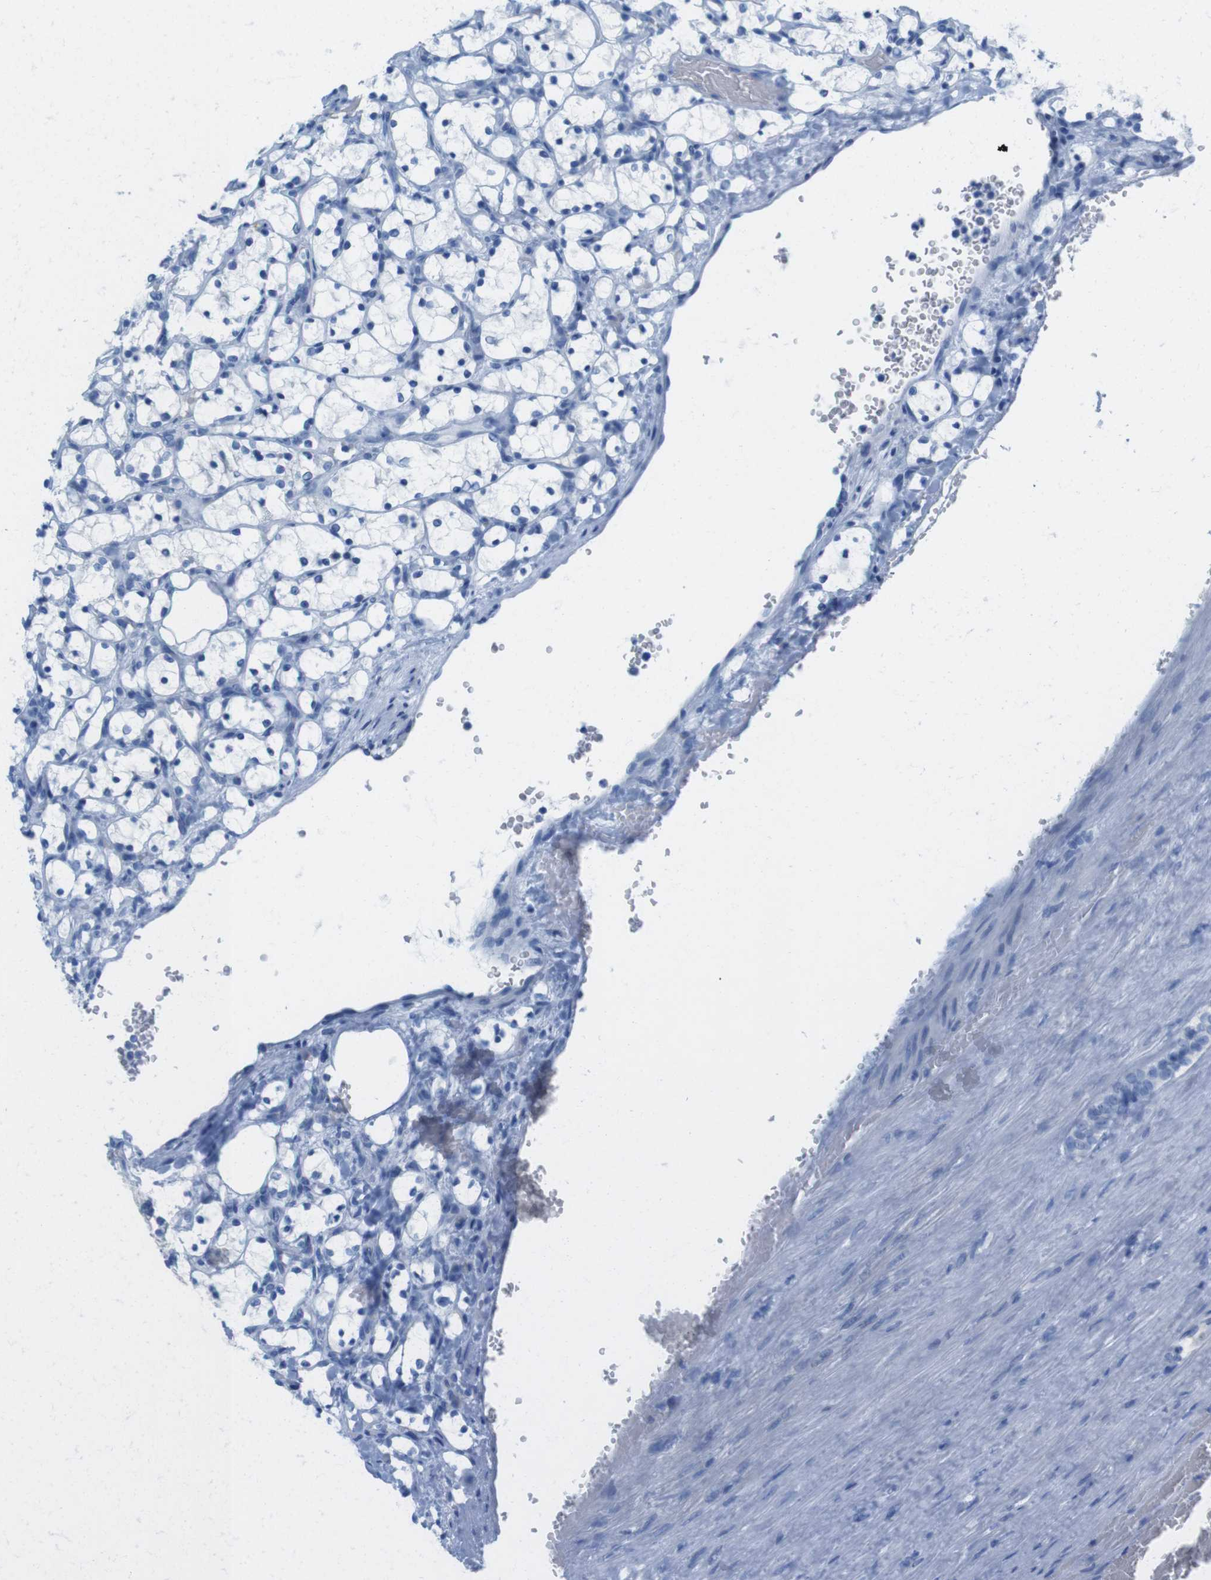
{"staining": {"intensity": "negative", "quantity": "none", "location": "none"}, "tissue": "renal cancer", "cell_type": "Tumor cells", "image_type": "cancer", "snomed": [{"axis": "morphology", "description": "Adenocarcinoma, NOS"}, {"axis": "topography", "description": "Kidney"}], "caption": "A photomicrograph of human renal adenocarcinoma is negative for staining in tumor cells.", "gene": "GAP43", "patient": {"sex": "female", "age": 69}}